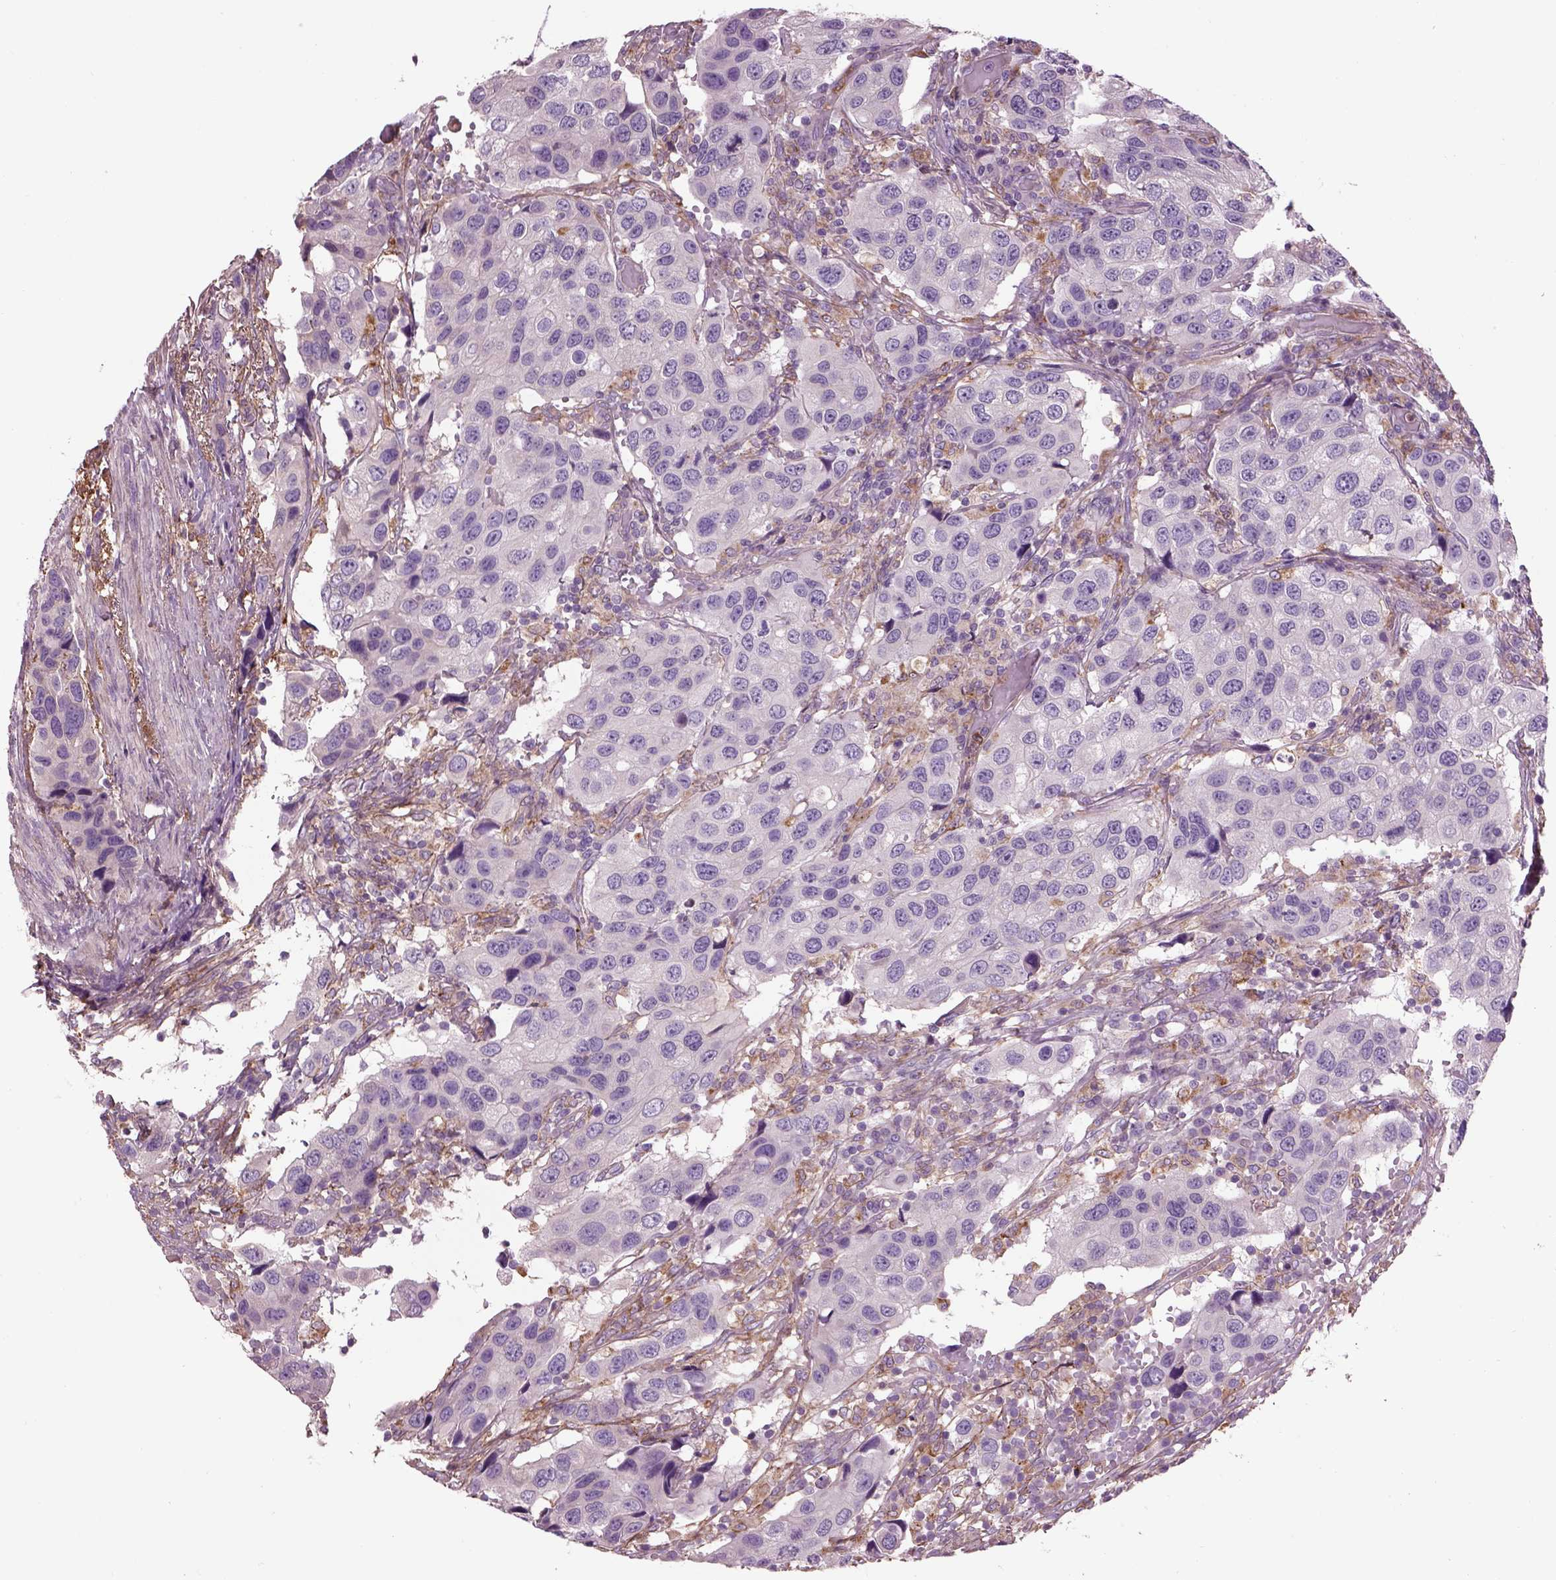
{"staining": {"intensity": "negative", "quantity": "none", "location": "none"}, "tissue": "urothelial cancer", "cell_type": "Tumor cells", "image_type": "cancer", "snomed": [{"axis": "morphology", "description": "Urothelial carcinoma, High grade"}, {"axis": "topography", "description": "Urinary bladder"}], "caption": "High magnification brightfield microscopy of high-grade urothelial carcinoma stained with DAB (3,3'-diaminobenzidine) (brown) and counterstained with hematoxylin (blue): tumor cells show no significant expression.", "gene": "EMILIN2", "patient": {"sex": "male", "age": 79}}